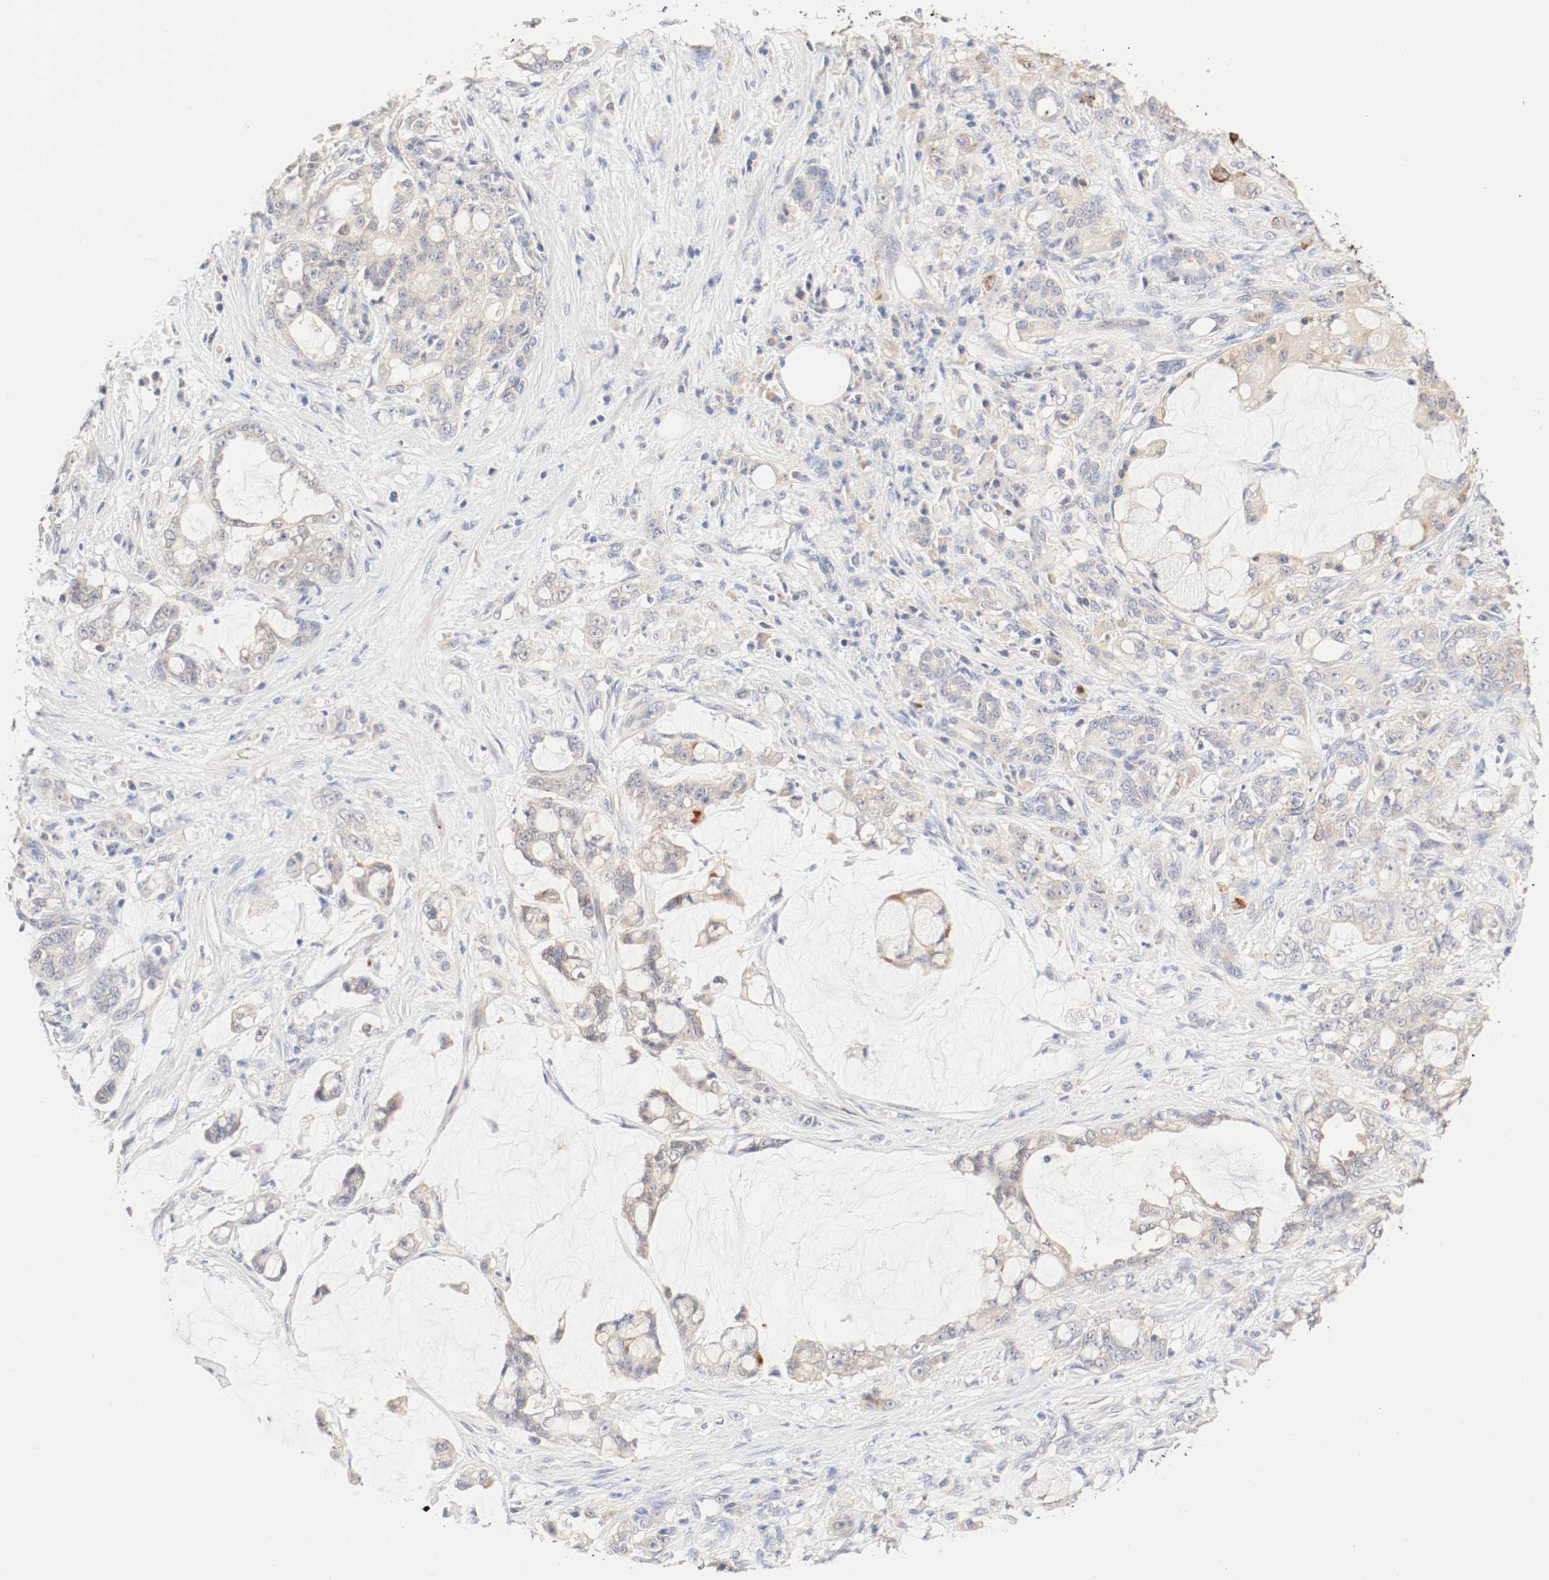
{"staining": {"intensity": "moderate", "quantity": "25%-75%", "location": "cytoplasmic/membranous"}, "tissue": "pancreatic cancer", "cell_type": "Tumor cells", "image_type": "cancer", "snomed": [{"axis": "morphology", "description": "Adenocarcinoma, NOS"}, {"axis": "topography", "description": "Pancreas"}], "caption": "A histopathology image showing moderate cytoplasmic/membranous expression in approximately 25%-75% of tumor cells in pancreatic cancer (adenocarcinoma), as visualized by brown immunohistochemical staining.", "gene": "GIT1", "patient": {"sex": "female", "age": 73}}